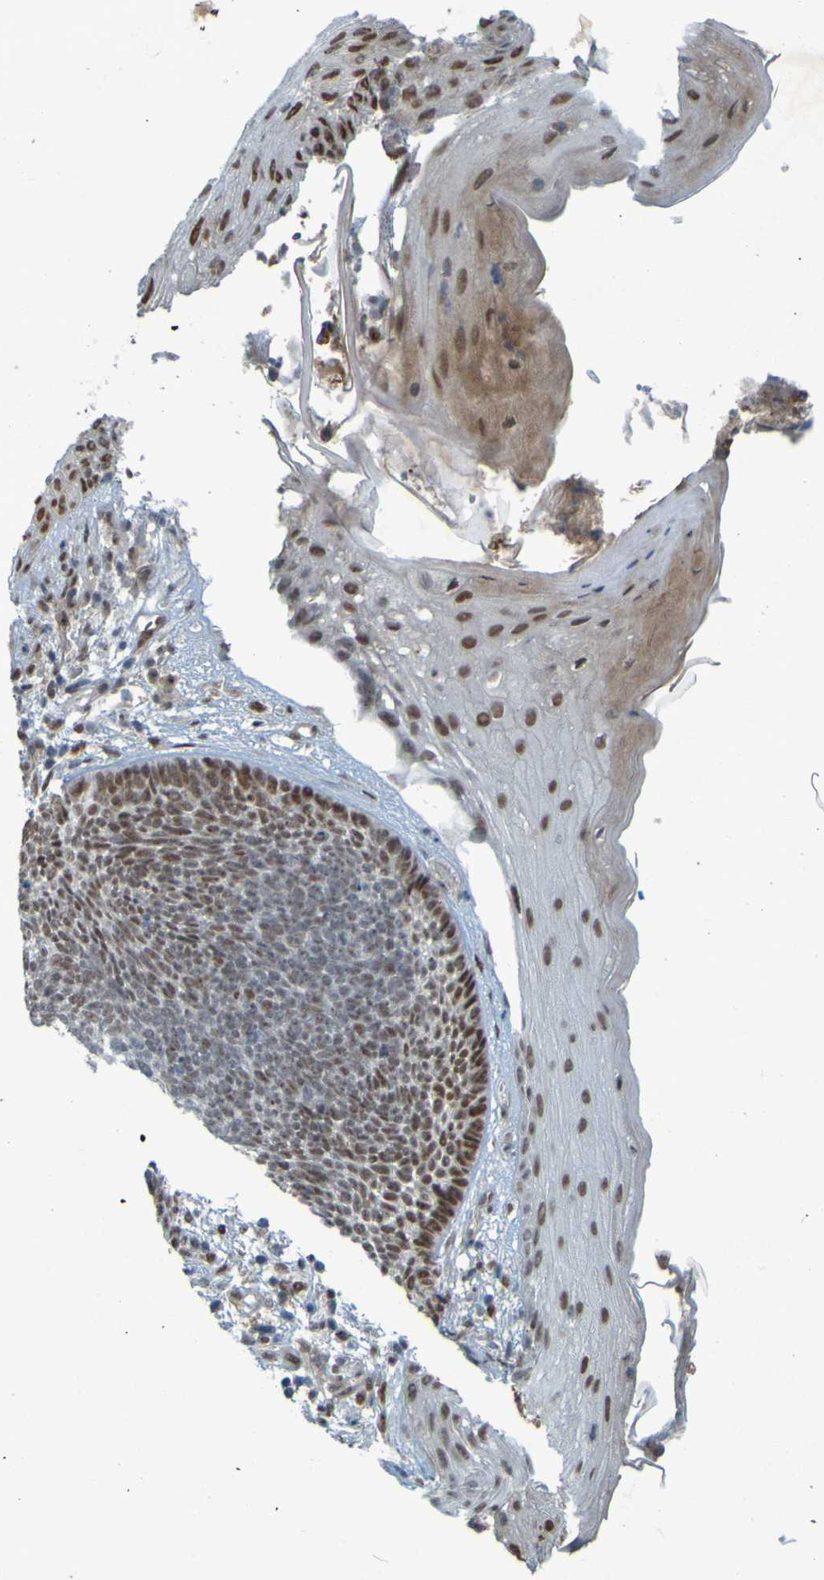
{"staining": {"intensity": "moderate", "quantity": ">75%", "location": "nuclear"}, "tissue": "skin cancer", "cell_type": "Tumor cells", "image_type": "cancer", "snomed": [{"axis": "morphology", "description": "Basal cell carcinoma"}, {"axis": "topography", "description": "Skin"}], "caption": "Skin cancer (basal cell carcinoma) stained with DAB (3,3'-diaminobenzidine) IHC demonstrates medium levels of moderate nuclear expression in about >75% of tumor cells.", "gene": "MCPH1", "patient": {"sex": "female", "age": 70}}